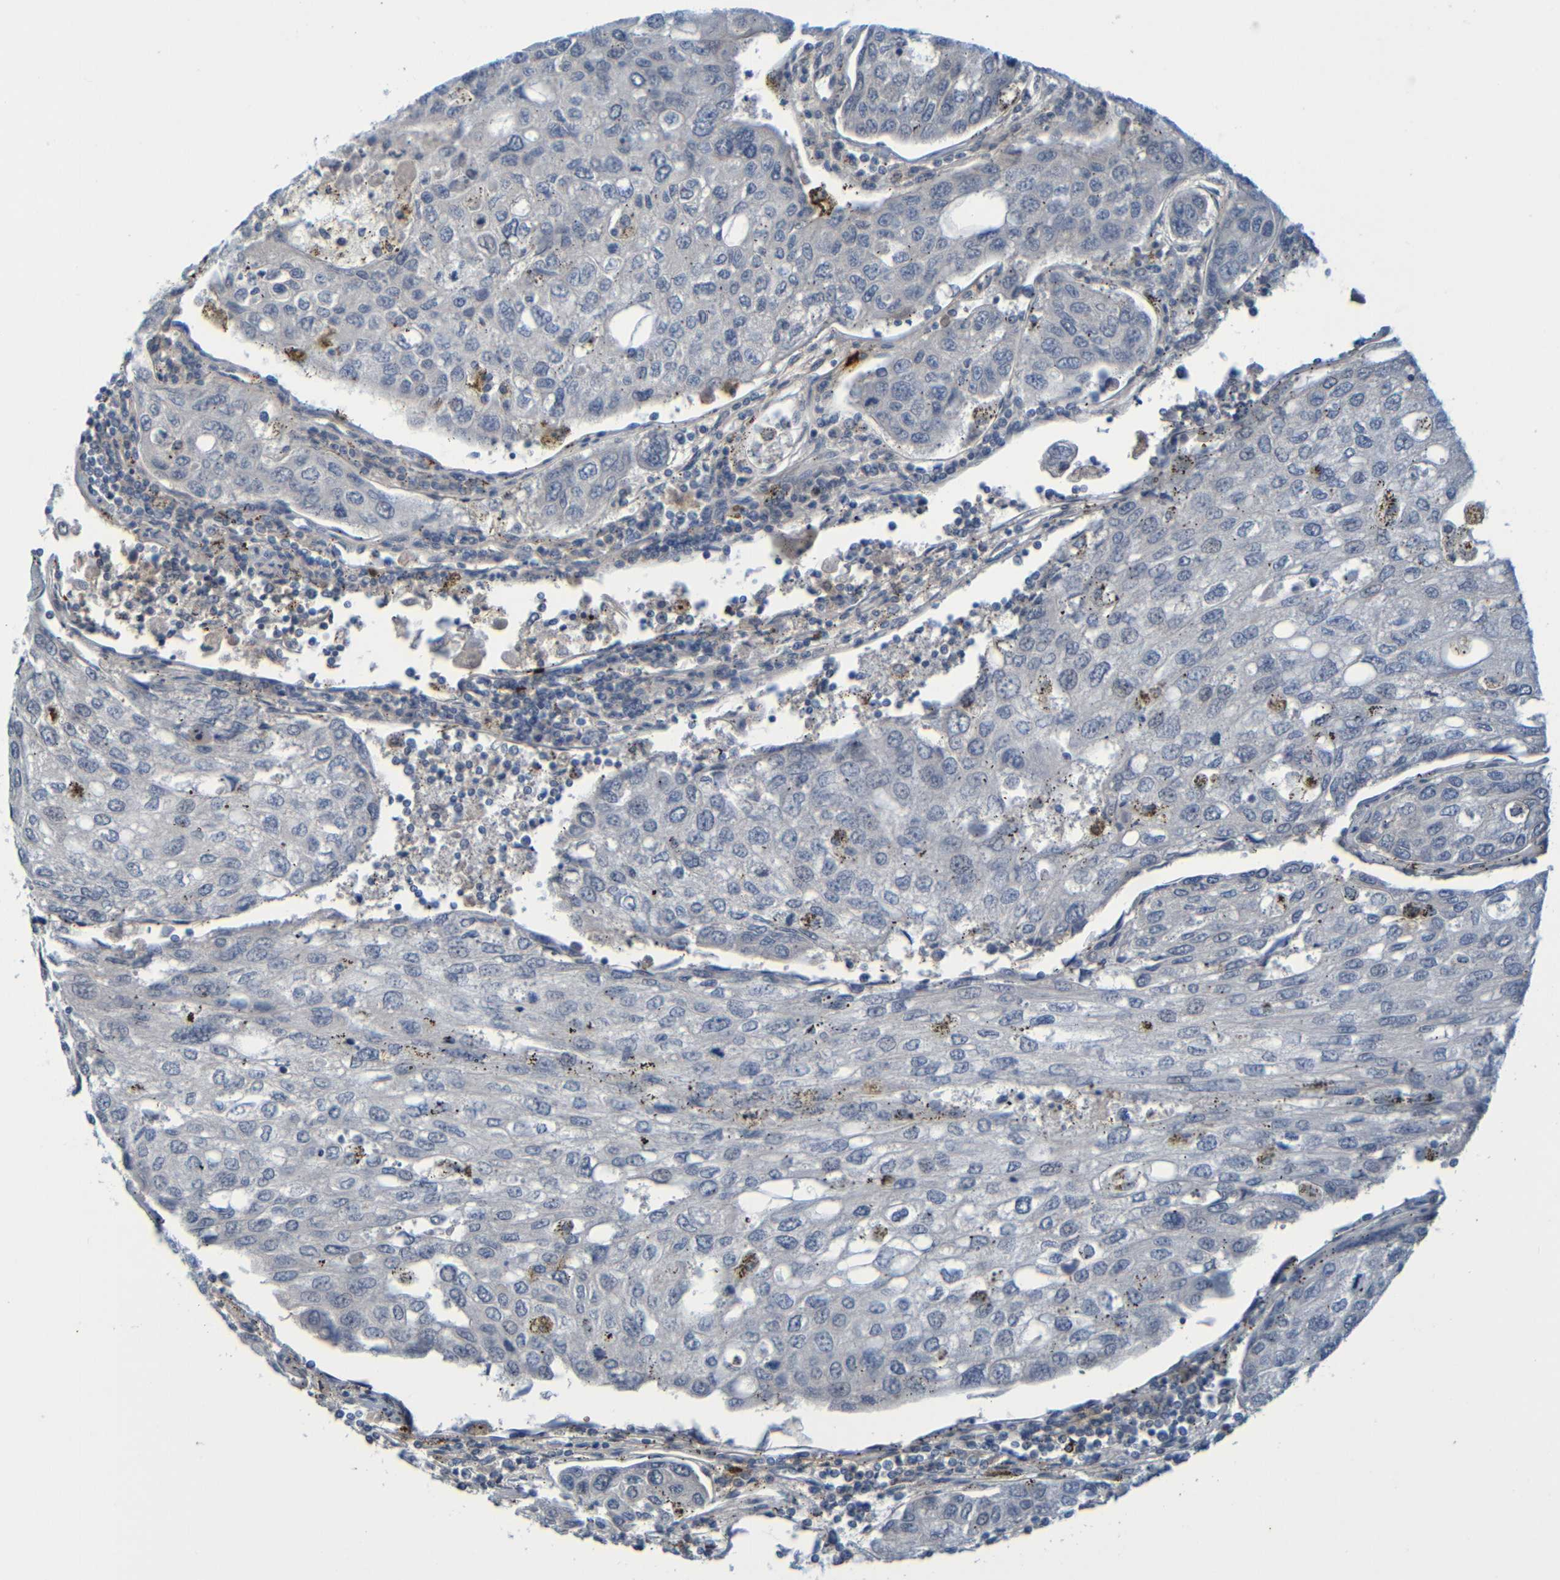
{"staining": {"intensity": "negative", "quantity": "none", "location": "none"}, "tissue": "urothelial cancer", "cell_type": "Tumor cells", "image_type": "cancer", "snomed": [{"axis": "morphology", "description": "Urothelial carcinoma, High grade"}, {"axis": "topography", "description": "Lymph node"}, {"axis": "topography", "description": "Urinary bladder"}], "caption": "This is an immunohistochemistry (IHC) photomicrograph of human urothelial cancer. There is no positivity in tumor cells.", "gene": "C3AR1", "patient": {"sex": "male", "age": 51}}